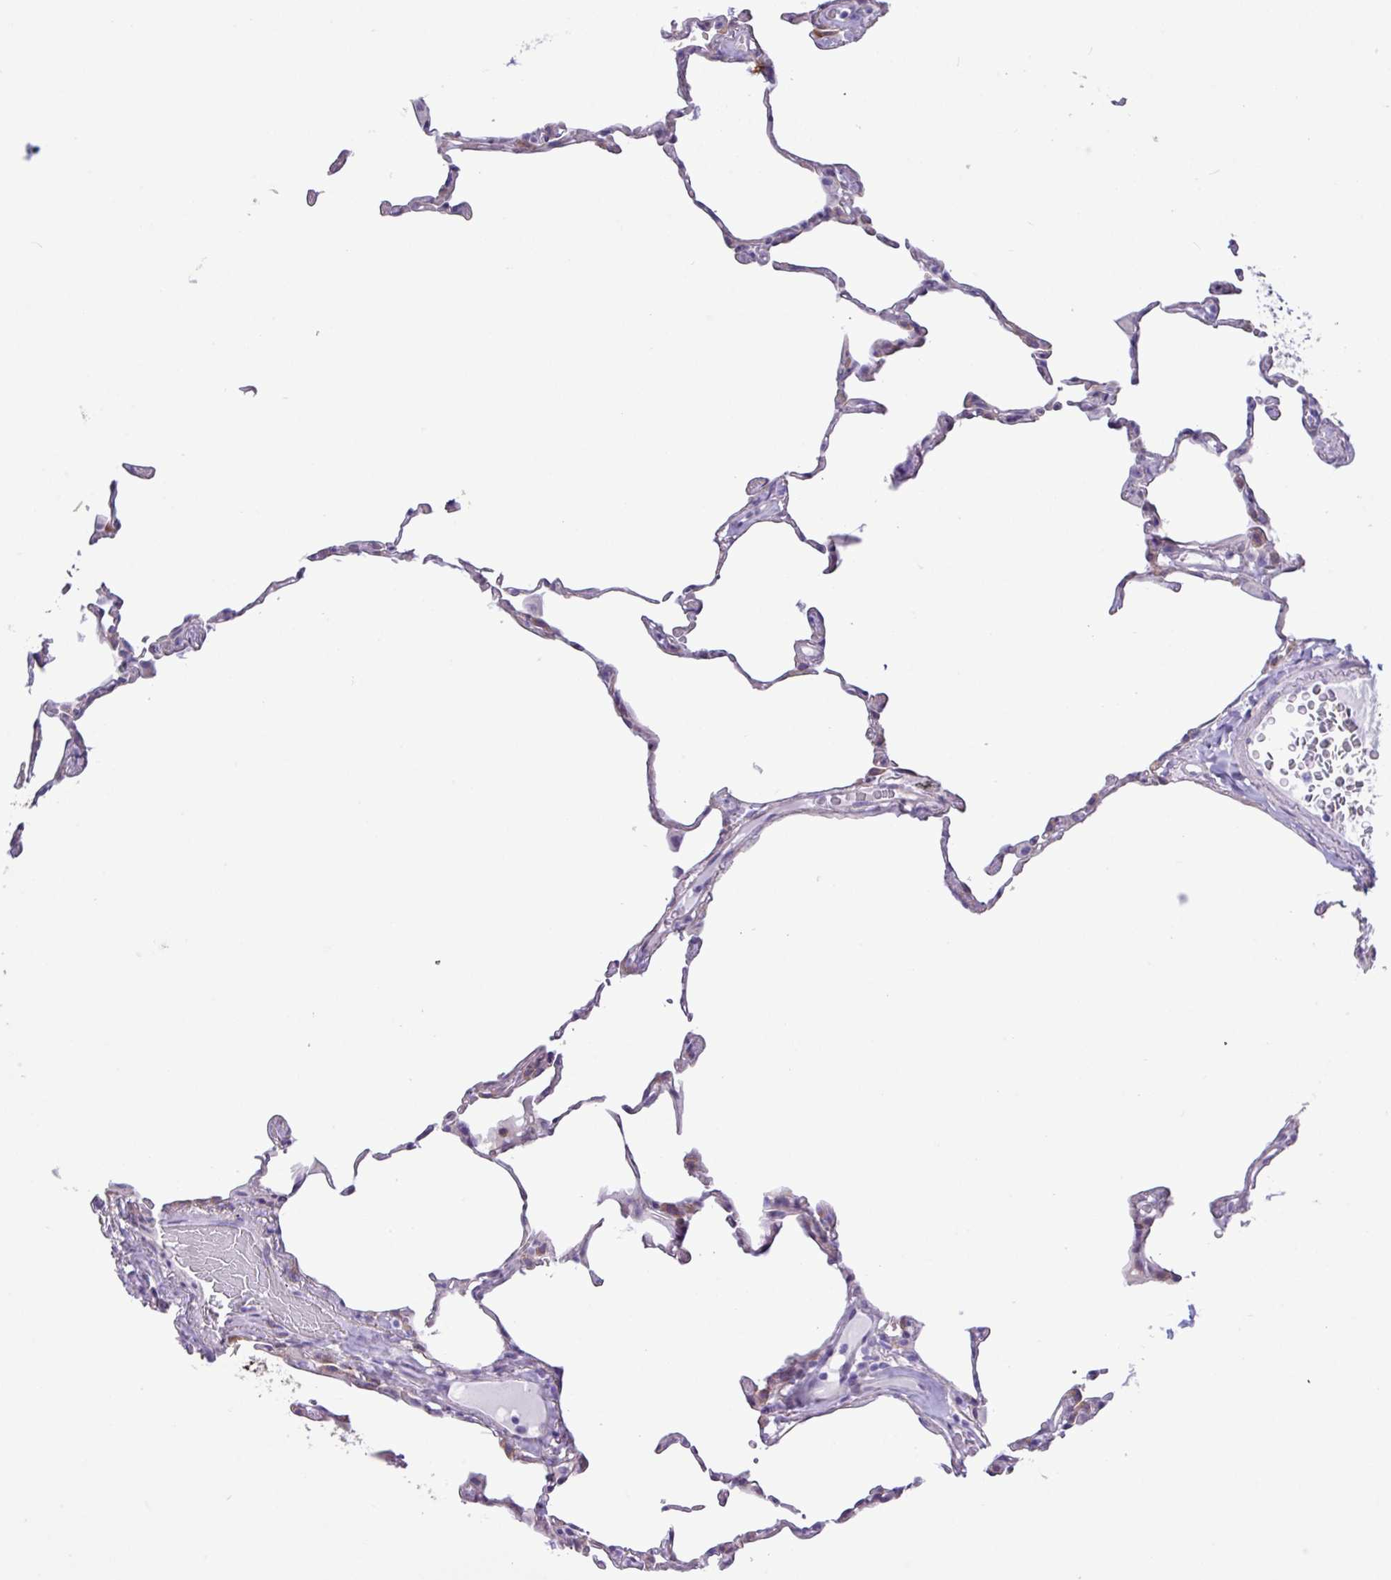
{"staining": {"intensity": "negative", "quantity": "none", "location": "none"}, "tissue": "lung", "cell_type": "Alveolar cells", "image_type": "normal", "snomed": [{"axis": "morphology", "description": "Normal tissue, NOS"}, {"axis": "topography", "description": "Lung"}], "caption": "This is a histopathology image of immunohistochemistry (IHC) staining of benign lung, which shows no staining in alveolar cells.", "gene": "SLC38A1", "patient": {"sex": "female", "age": 57}}